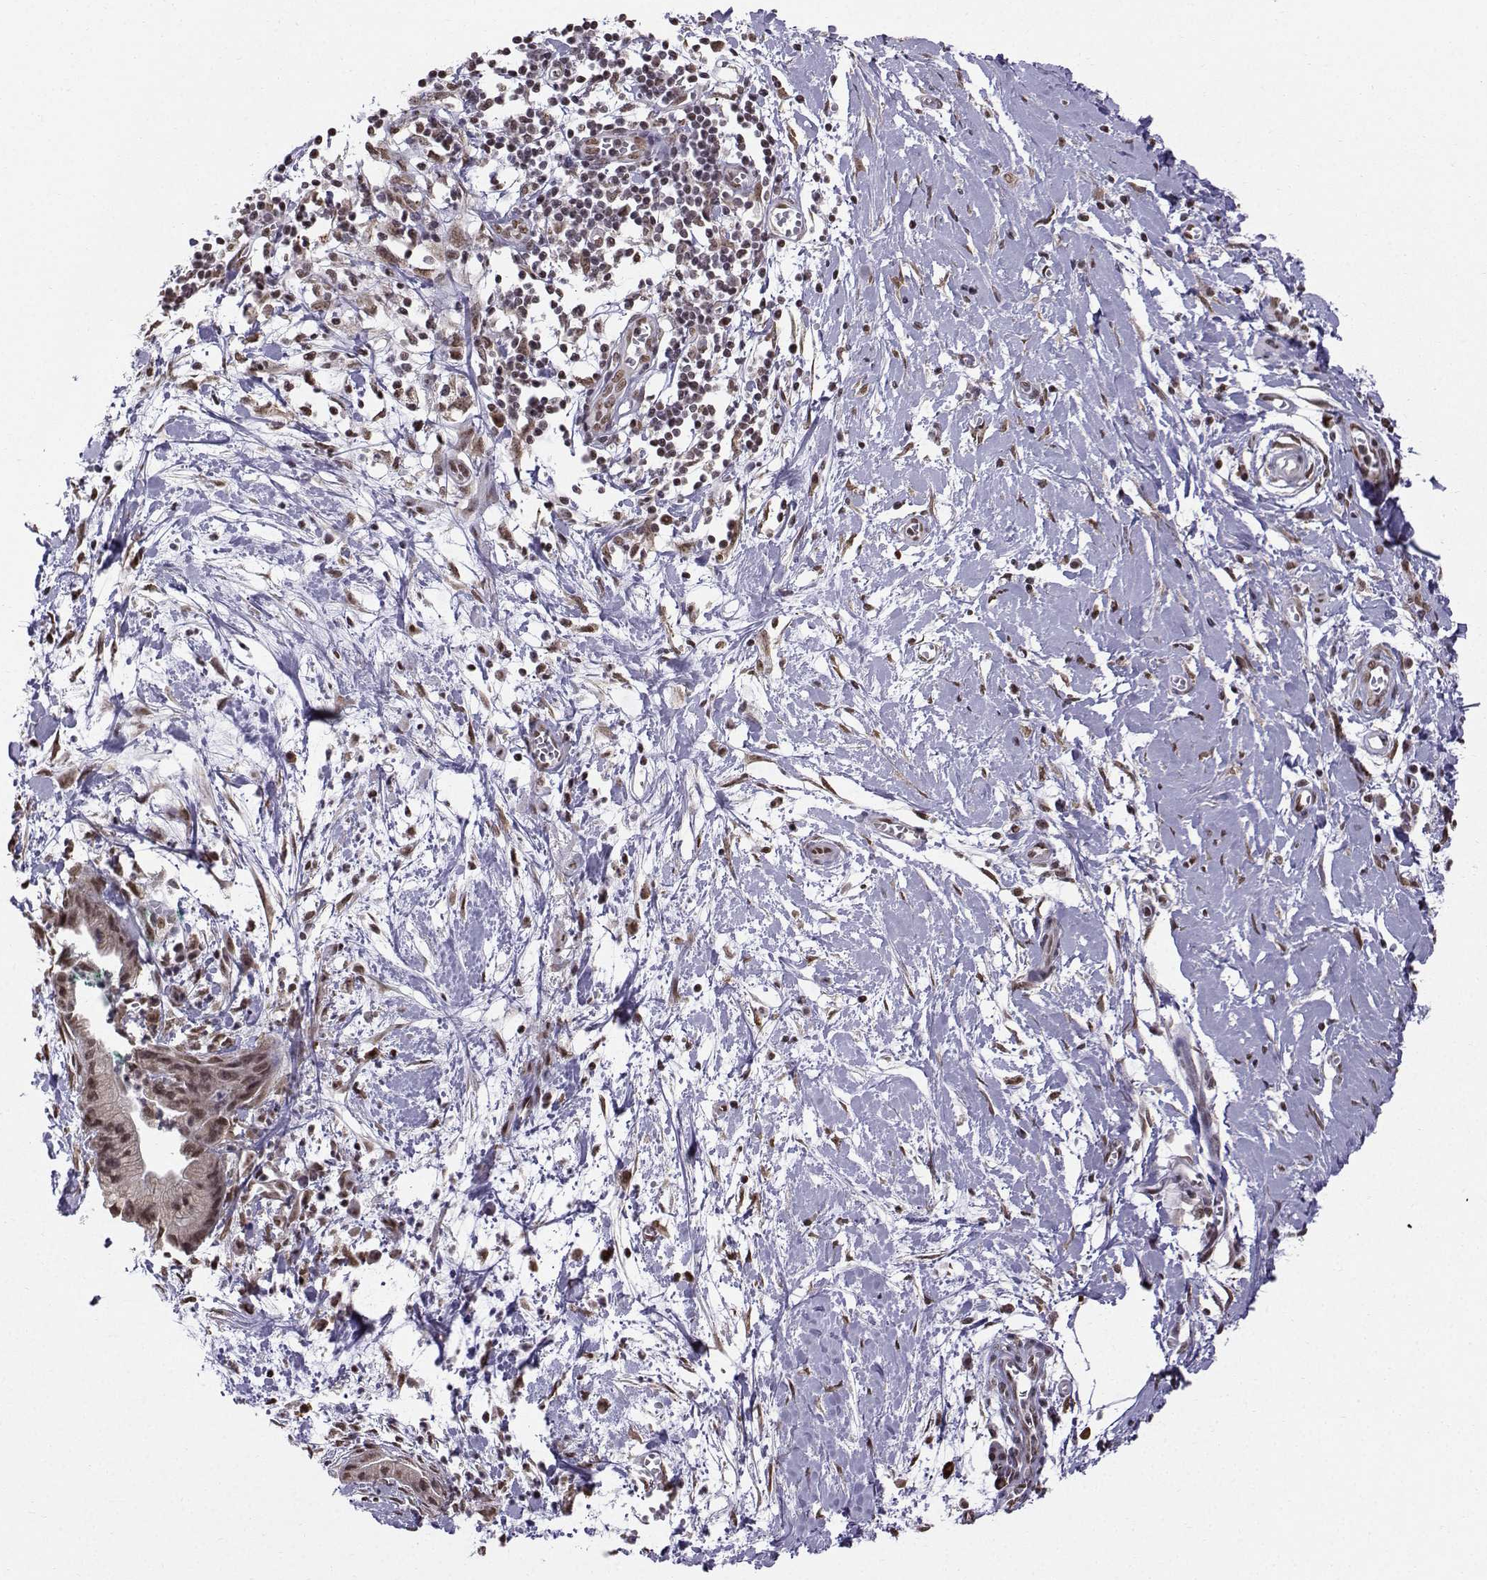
{"staining": {"intensity": "weak", "quantity": ">75%", "location": "cytoplasmic/membranous,nuclear"}, "tissue": "pancreatic cancer", "cell_type": "Tumor cells", "image_type": "cancer", "snomed": [{"axis": "morphology", "description": "Normal tissue, NOS"}, {"axis": "morphology", "description": "Adenocarcinoma, NOS"}, {"axis": "topography", "description": "Lymph node"}, {"axis": "topography", "description": "Pancreas"}], "caption": "Adenocarcinoma (pancreatic) was stained to show a protein in brown. There is low levels of weak cytoplasmic/membranous and nuclear positivity in about >75% of tumor cells. (brown staining indicates protein expression, while blue staining denotes nuclei).", "gene": "EZH1", "patient": {"sex": "female", "age": 58}}